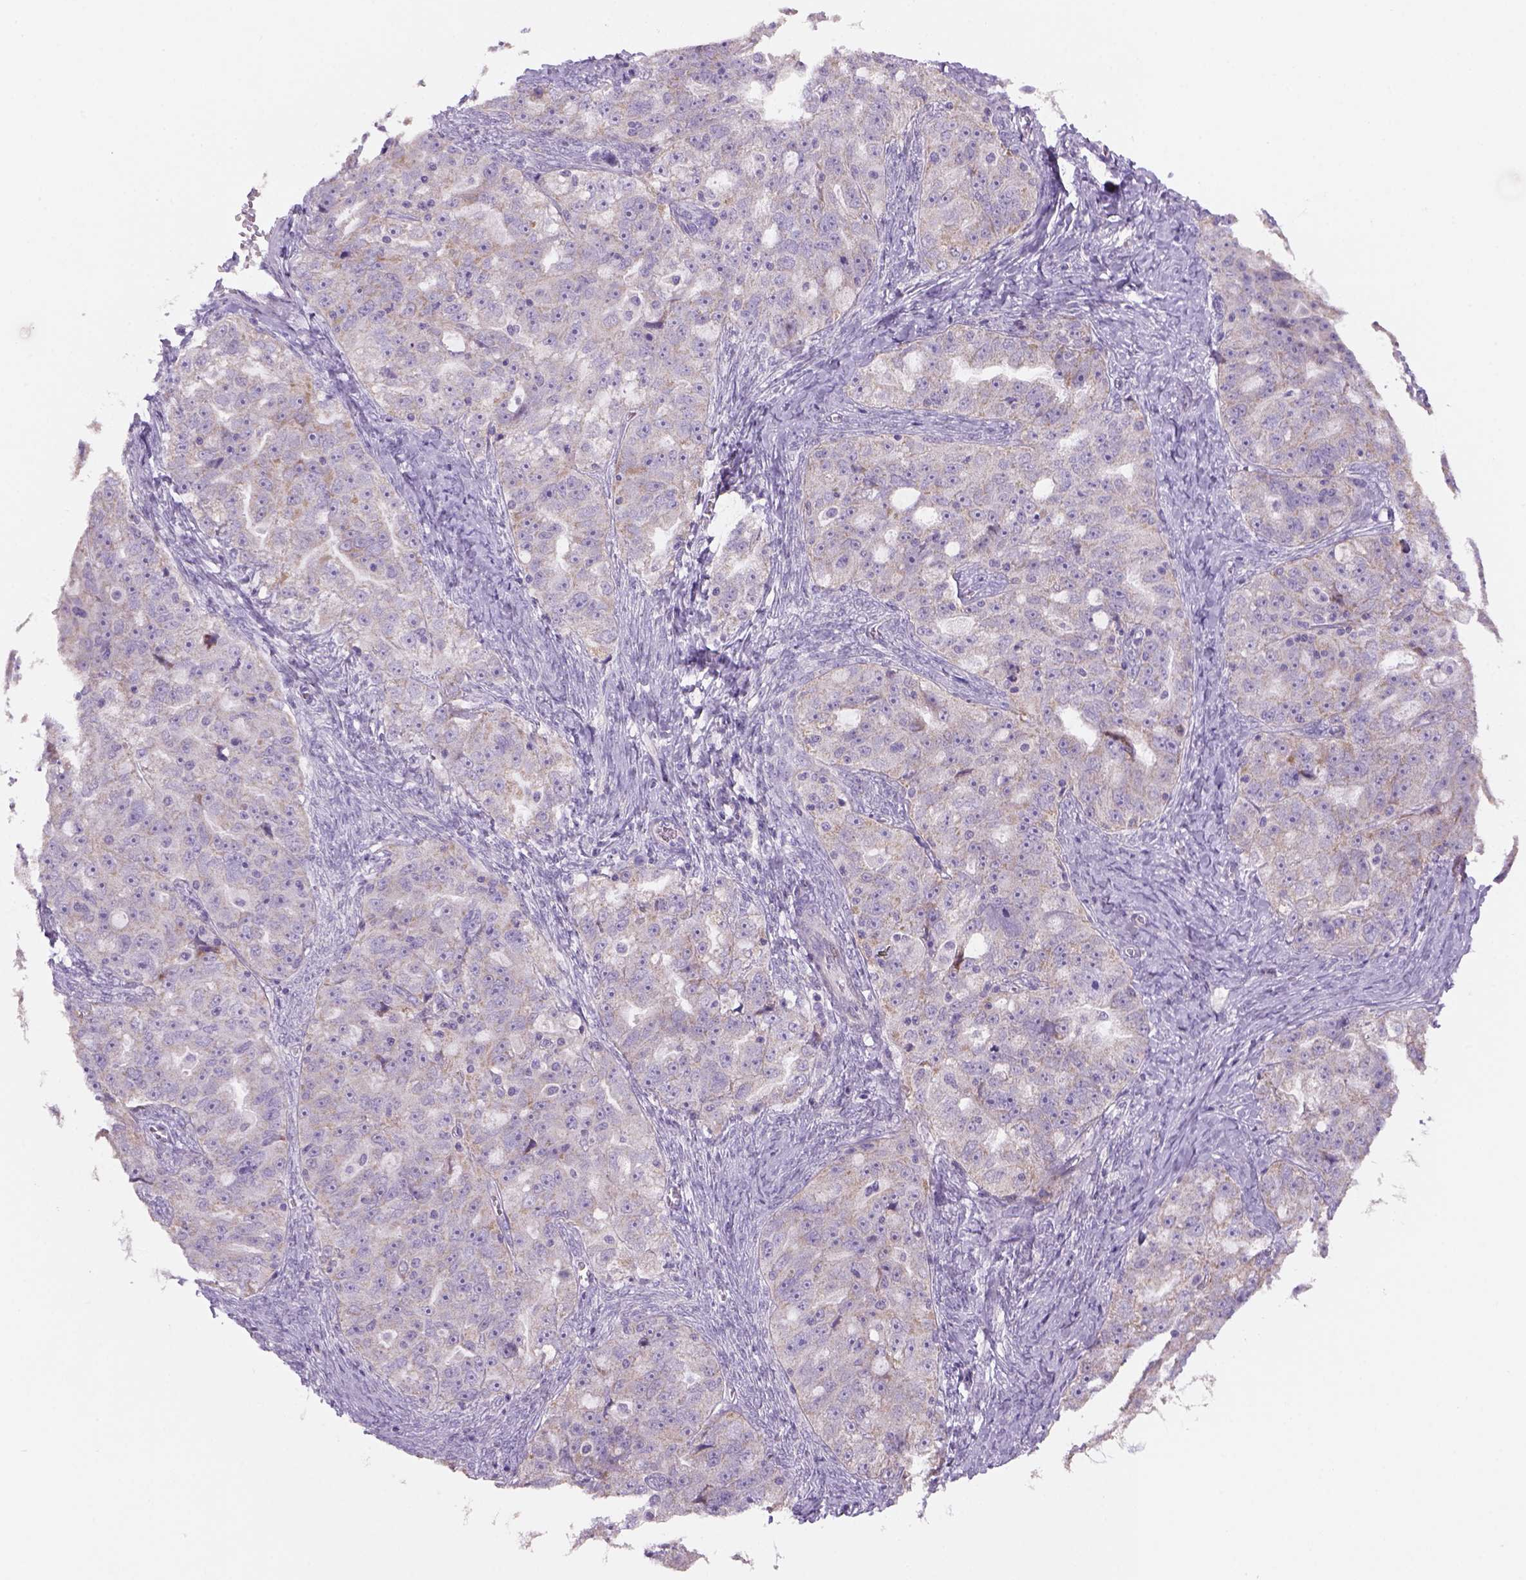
{"staining": {"intensity": "negative", "quantity": "none", "location": "none"}, "tissue": "ovarian cancer", "cell_type": "Tumor cells", "image_type": "cancer", "snomed": [{"axis": "morphology", "description": "Cystadenocarcinoma, serous, NOS"}, {"axis": "topography", "description": "Ovary"}], "caption": "A photomicrograph of human serous cystadenocarcinoma (ovarian) is negative for staining in tumor cells.", "gene": "ADGRV1", "patient": {"sex": "female", "age": 51}}